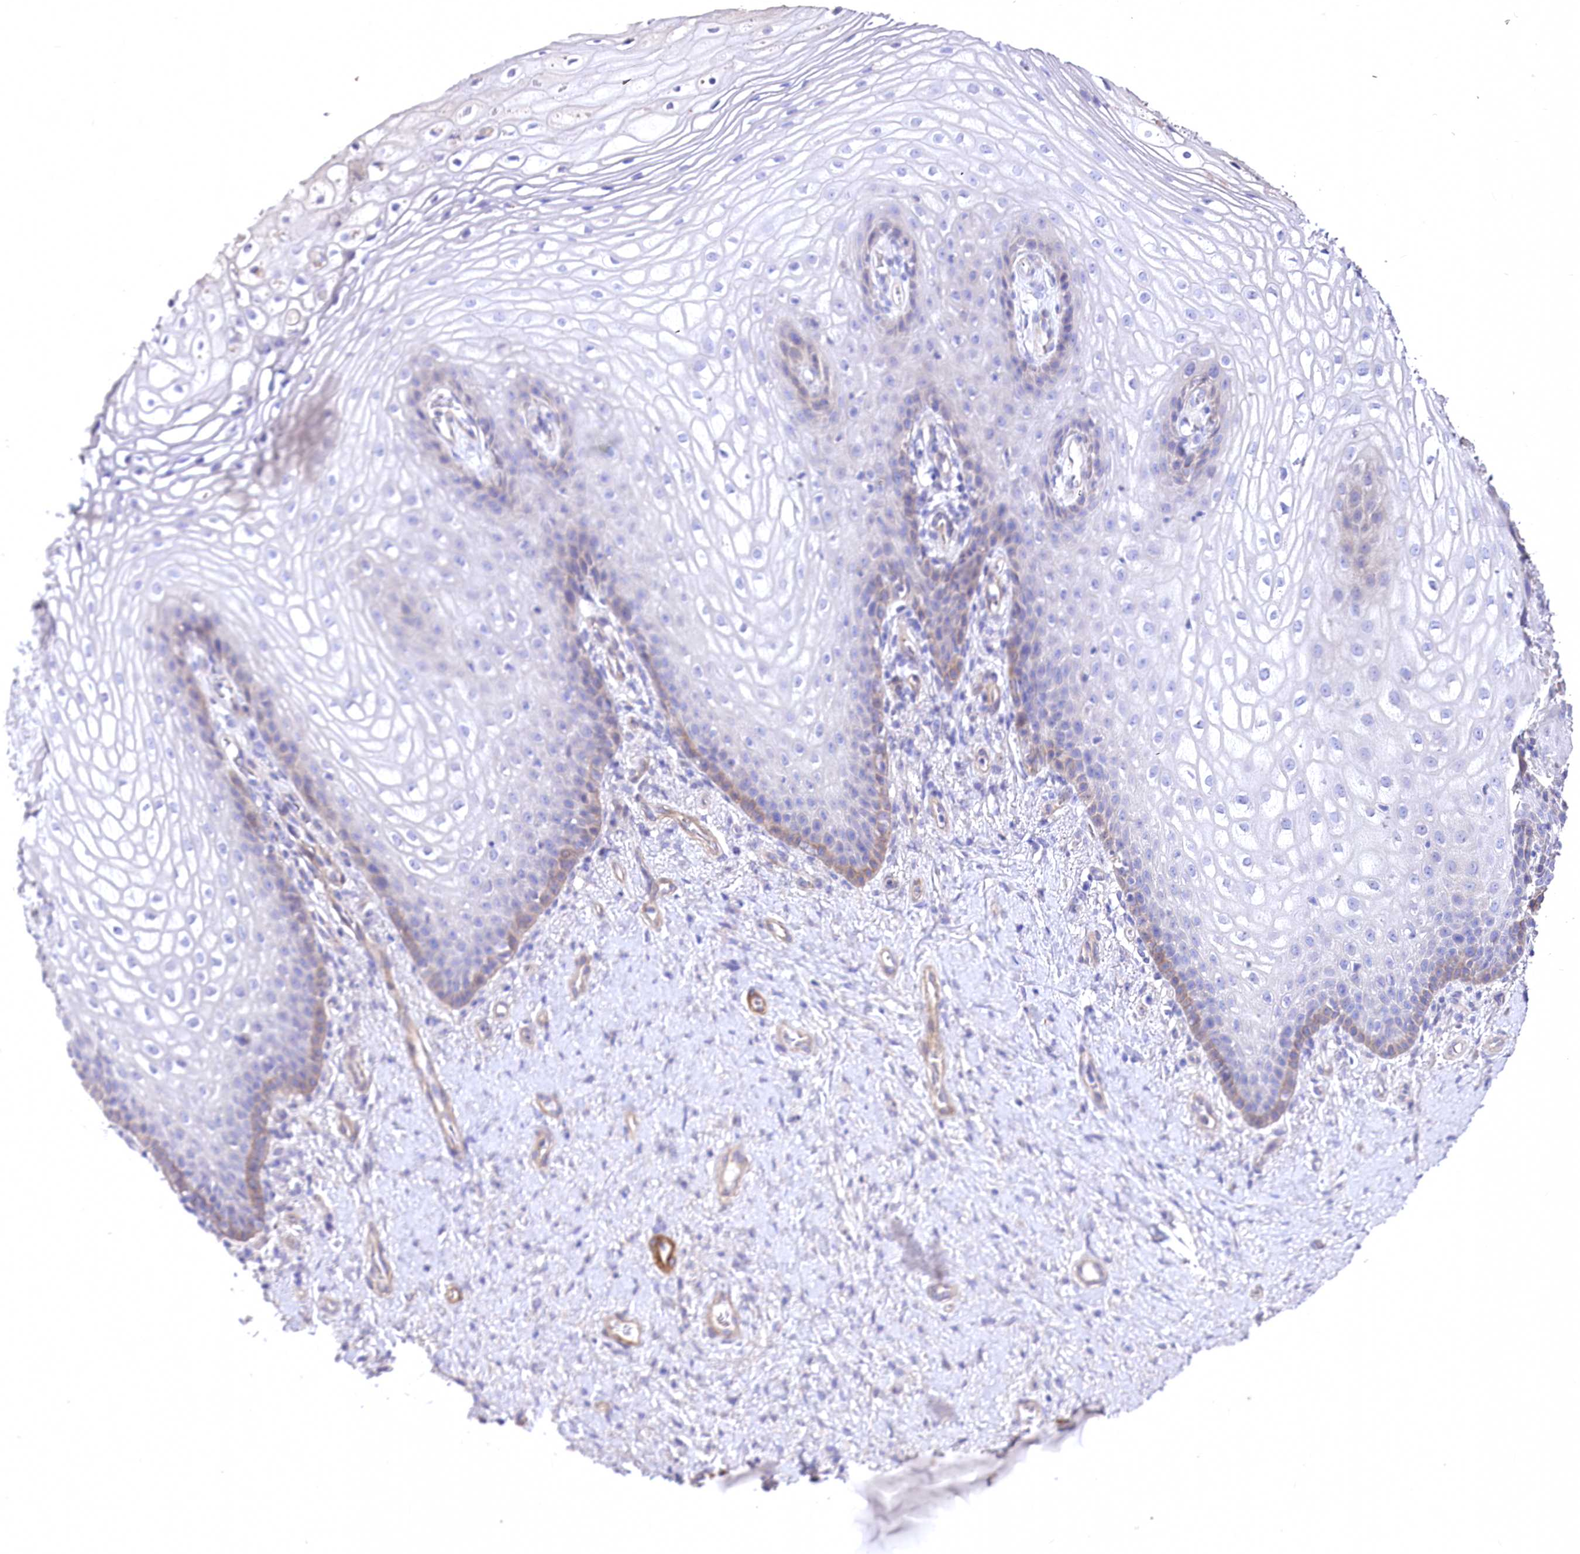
{"staining": {"intensity": "weak", "quantity": "<25%", "location": "cytoplasmic/membranous"}, "tissue": "vagina", "cell_type": "Squamous epithelial cells", "image_type": "normal", "snomed": [{"axis": "morphology", "description": "Normal tissue, NOS"}, {"axis": "topography", "description": "Vagina"}], "caption": "This is an immunohistochemistry histopathology image of benign vagina. There is no expression in squamous epithelial cells.", "gene": "RDH16", "patient": {"sex": "female", "age": 60}}